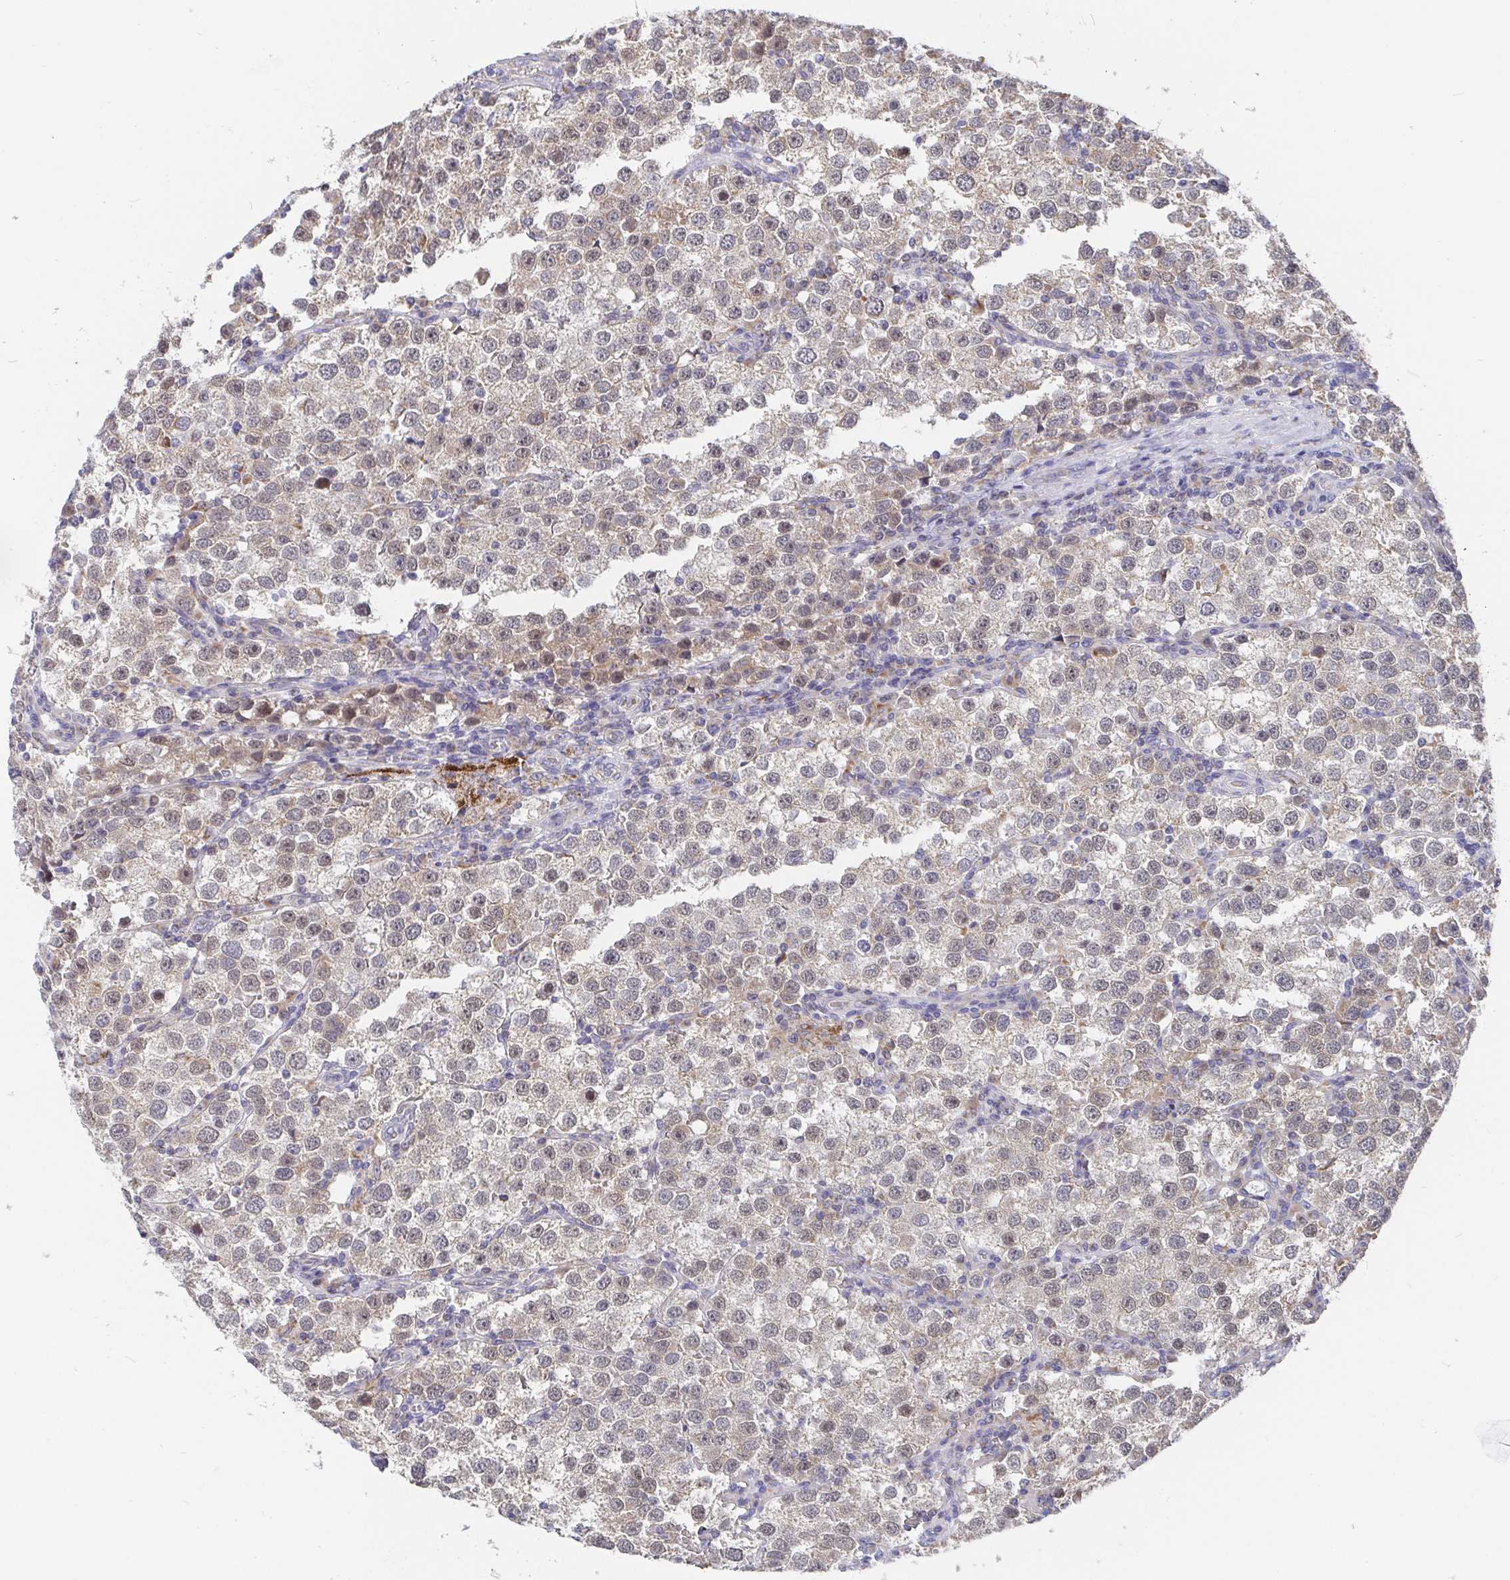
{"staining": {"intensity": "weak", "quantity": "<25%", "location": "cytoplasmic/membranous,nuclear"}, "tissue": "testis cancer", "cell_type": "Tumor cells", "image_type": "cancer", "snomed": [{"axis": "morphology", "description": "Seminoma, NOS"}, {"axis": "topography", "description": "Testis"}], "caption": "High power microscopy image of an immunohistochemistry histopathology image of testis cancer, revealing no significant expression in tumor cells. (Brightfield microscopy of DAB immunohistochemistry (IHC) at high magnification).", "gene": "PDF", "patient": {"sex": "male", "age": 37}}